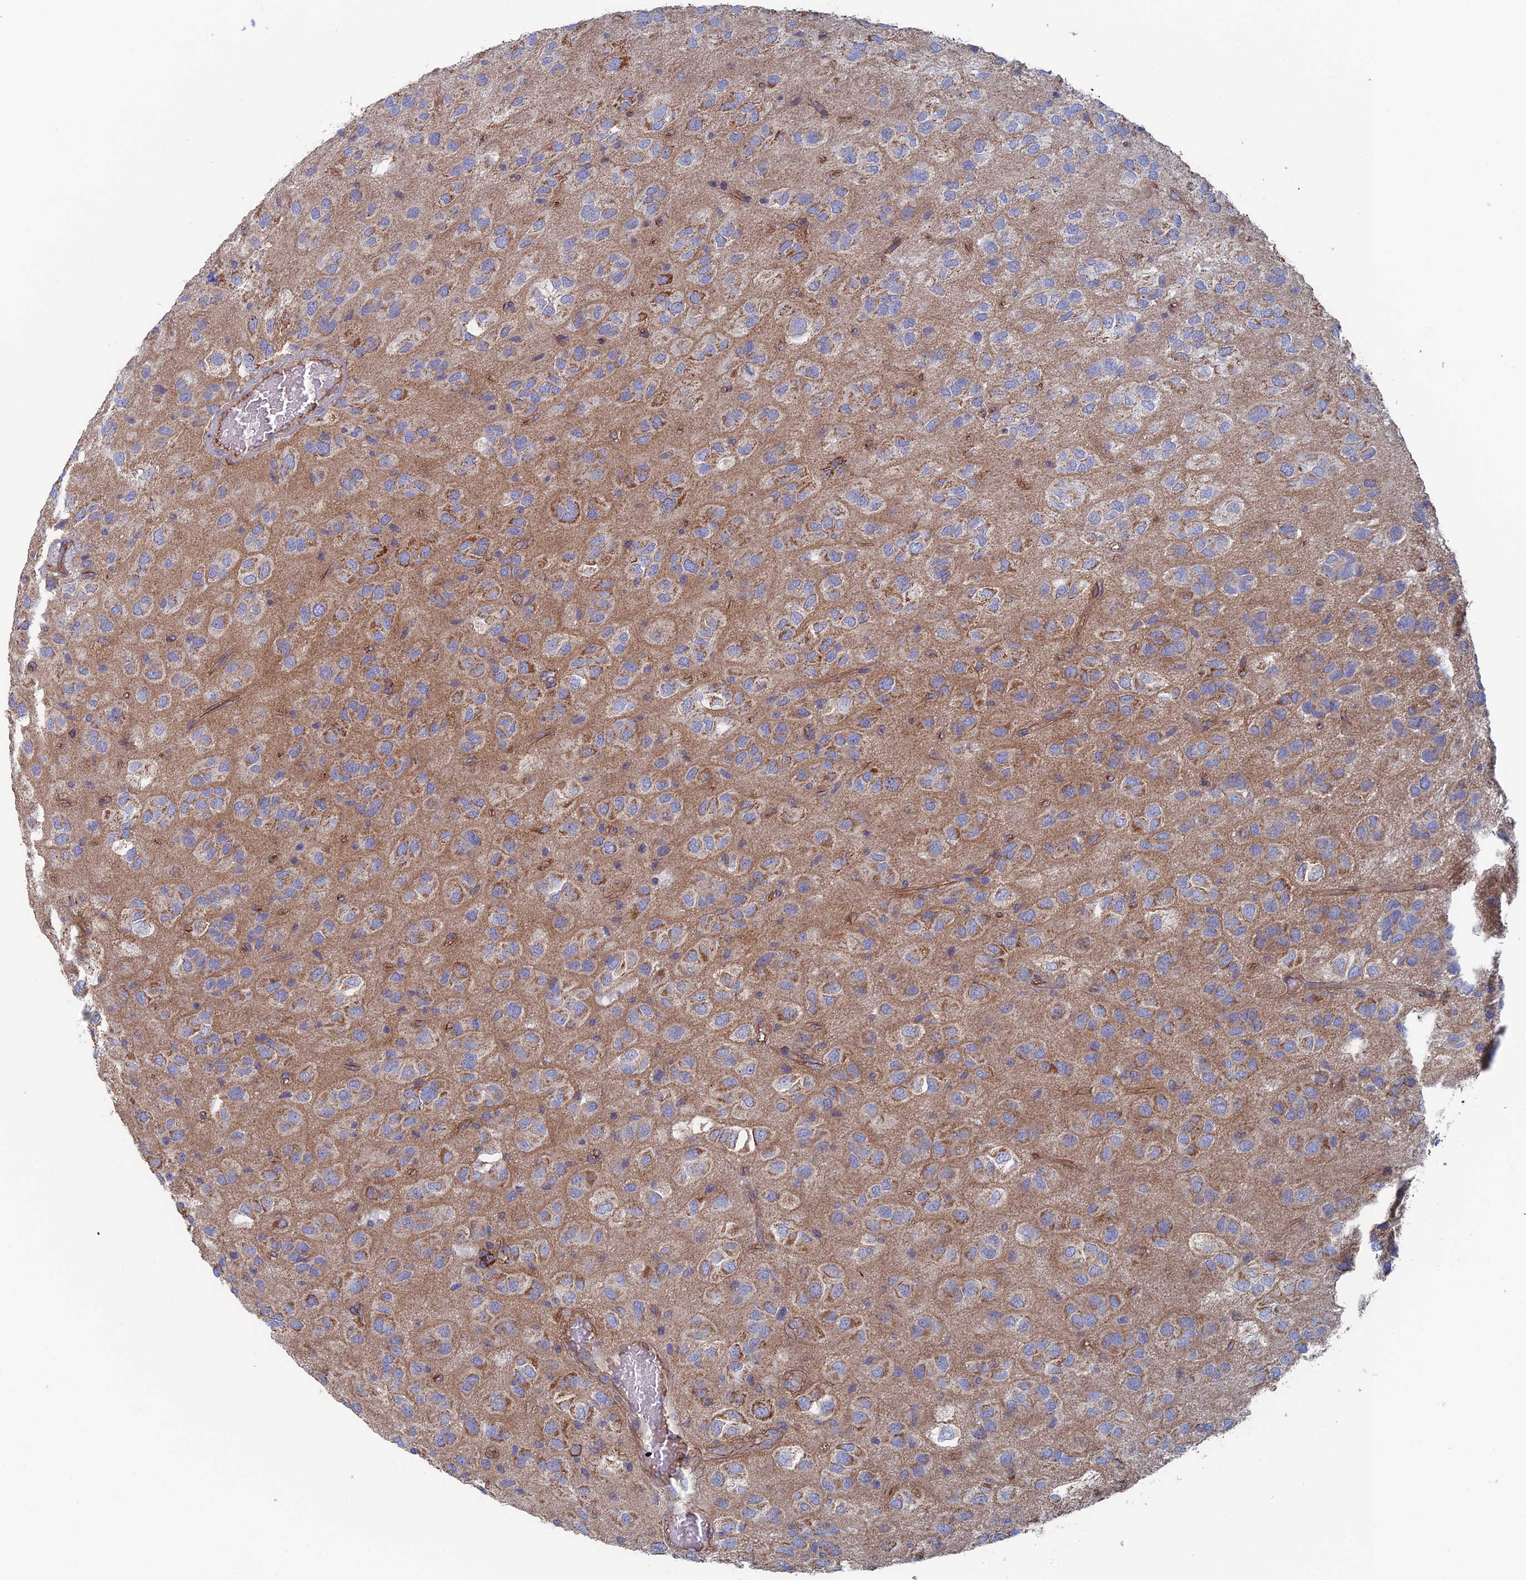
{"staining": {"intensity": "moderate", "quantity": "<25%", "location": "cytoplasmic/membranous"}, "tissue": "glioma", "cell_type": "Tumor cells", "image_type": "cancer", "snomed": [{"axis": "morphology", "description": "Glioma, malignant, Low grade"}, {"axis": "topography", "description": "Brain"}], "caption": "Immunohistochemical staining of human malignant glioma (low-grade) displays moderate cytoplasmic/membranous protein staining in about <25% of tumor cells.", "gene": "SNX11", "patient": {"sex": "male", "age": 66}}